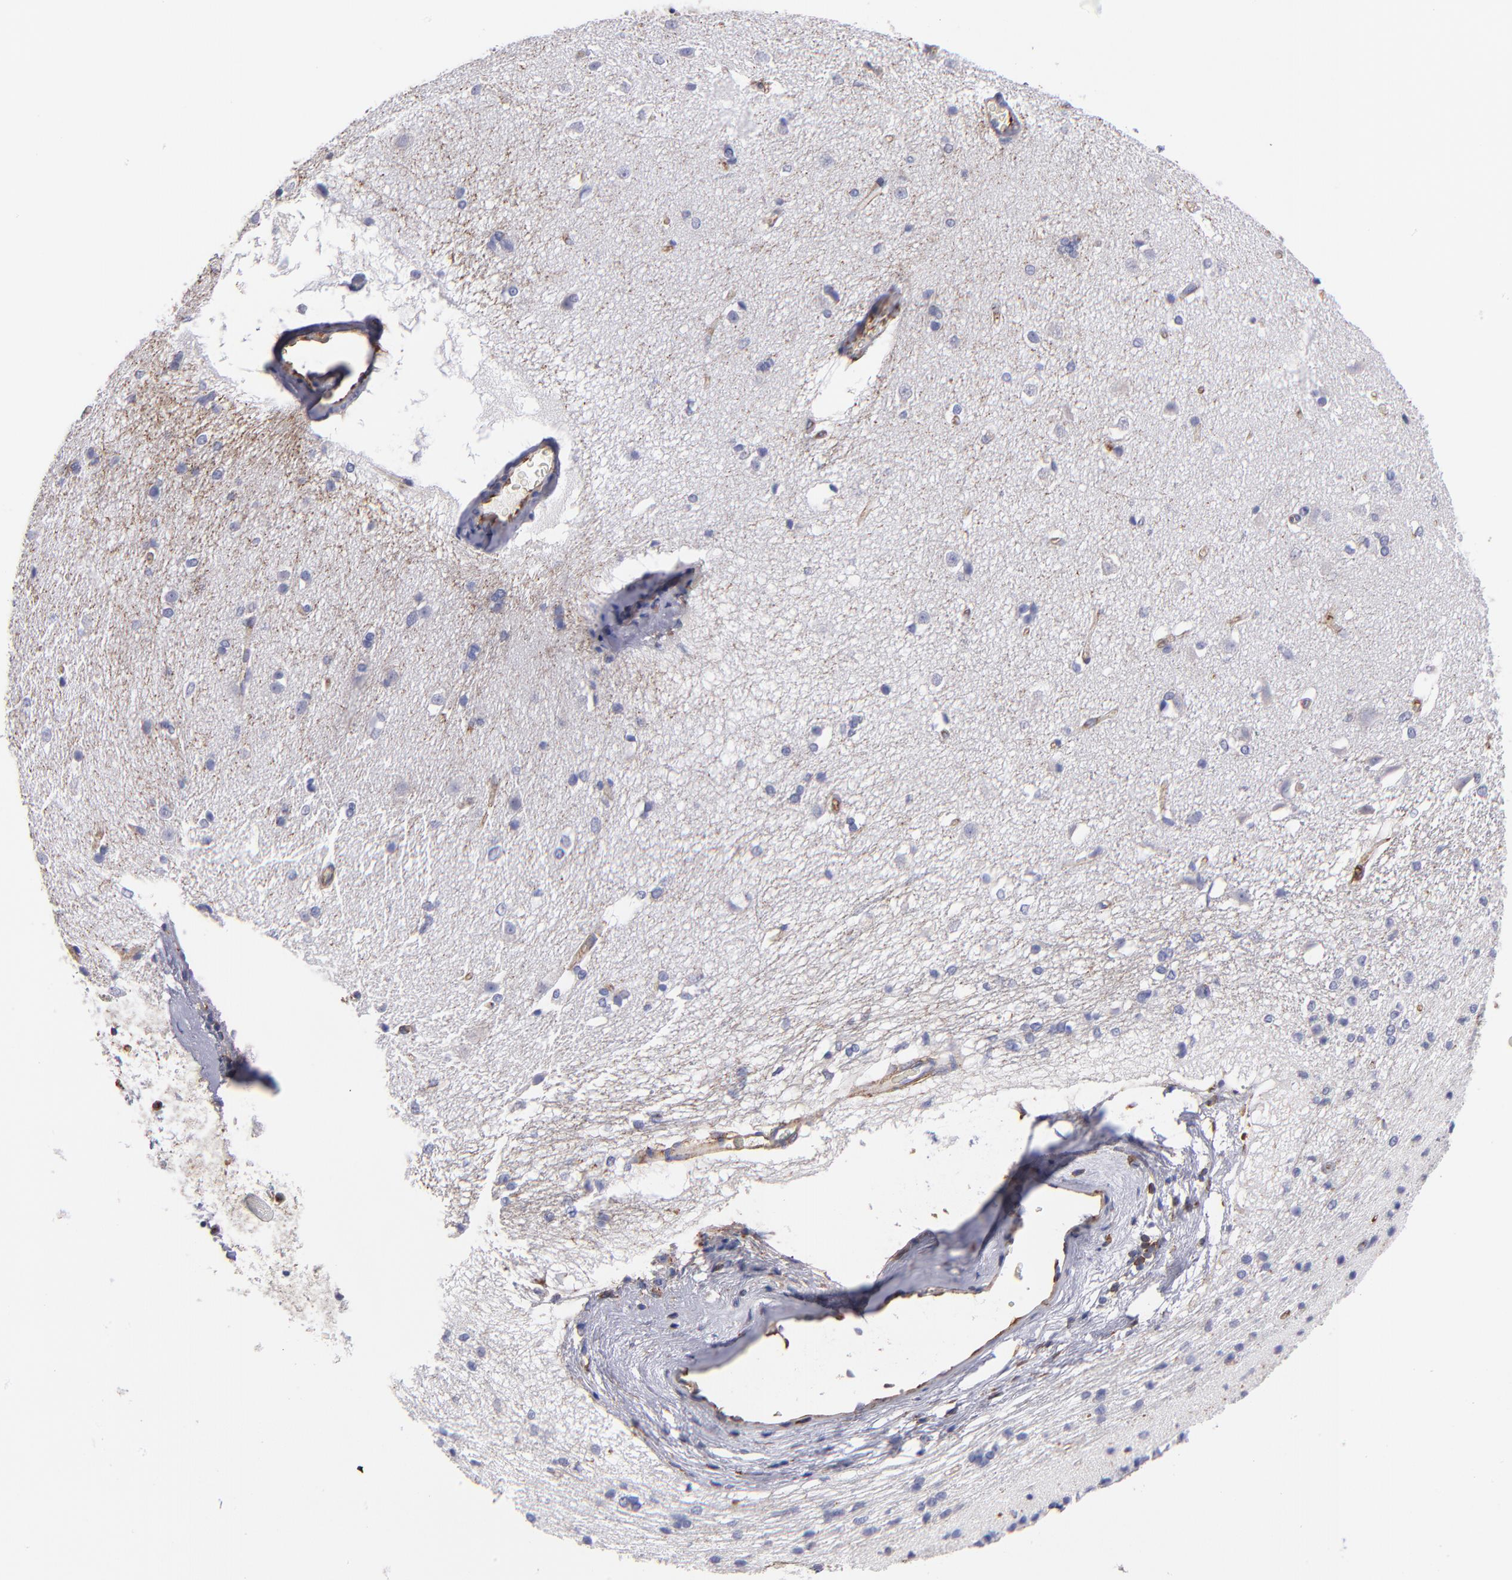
{"staining": {"intensity": "negative", "quantity": "none", "location": "none"}, "tissue": "caudate", "cell_type": "Glial cells", "image_type": "normal", "snomed": [{"axis": "morphology", "description": "Normal tissue, NOS"}, {"axis": "topography", "description": "Lateral ventricle wall"}], "caption": "IHC of benign human caudate reveals no expression in glial cells.", "gene": "MVP", "patient": {"sex": "female", "age": 19}}